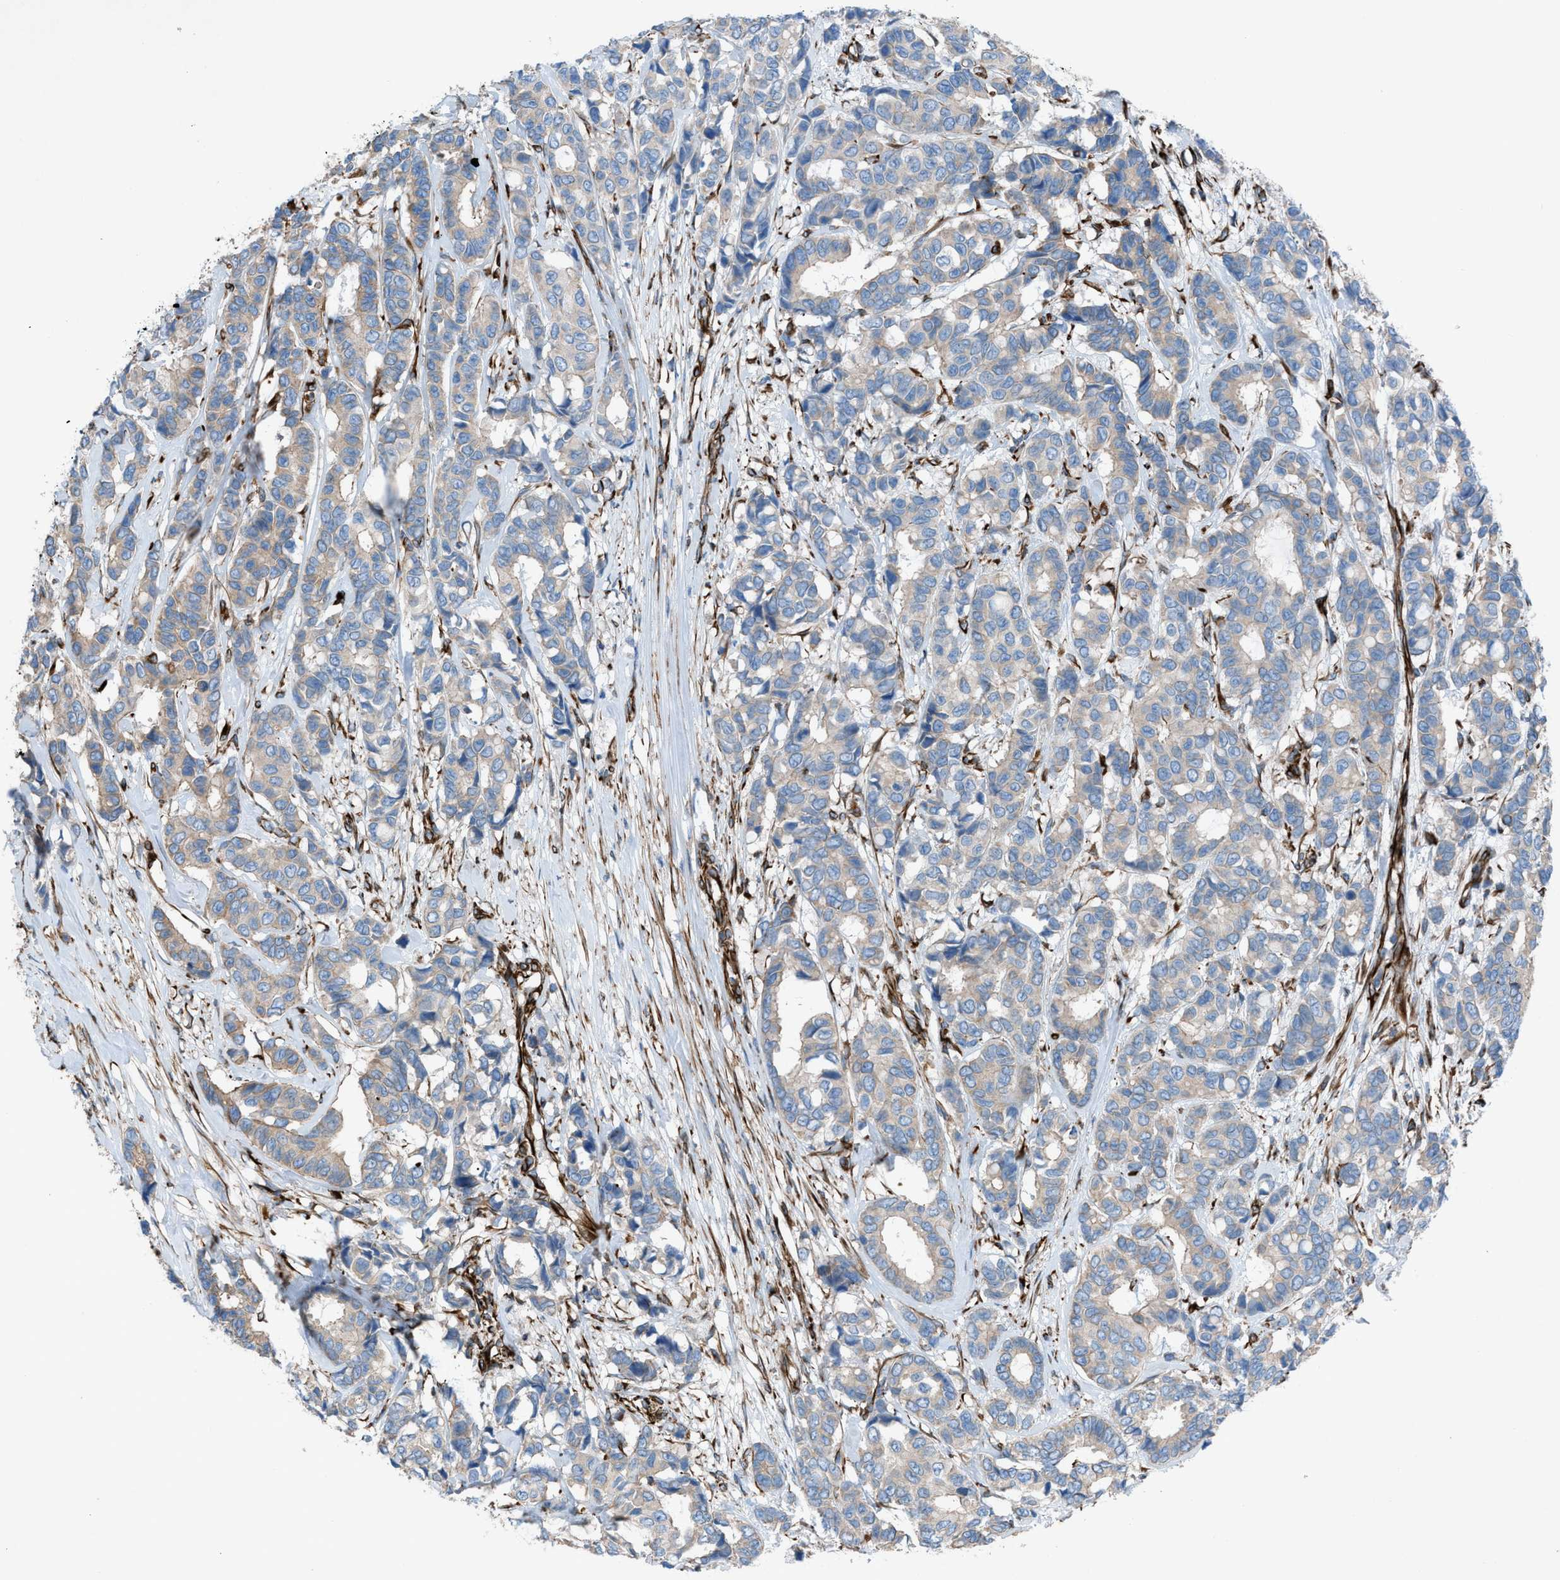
{"staining": {"intensity": "weak", "quantity": ">75%", "location": "cytoplasmic/membranous"}, "tissue": "breast cancer", "cell_type": "Tumor cells", "image_type": "cancer", "snomed": [{"axis": "morphology", "description": "Duct carcinoma"}, {"axis": "topography", "description": "Breast"}], "caption": "Immunohistochemistry (IHC) micrograph of neoplastic tissue: breast cancer (infiltrating ductal carcinoma) stained using immunohistochemistry (IHC) displays low levels of weak protein expression localized specifically in the cytoplasmic/membranous of tumor cells, appearing as a cytoplasmic/membranous brown color.", "gene": "CABP7", "patient": {"sex": "female", "age": 87}}